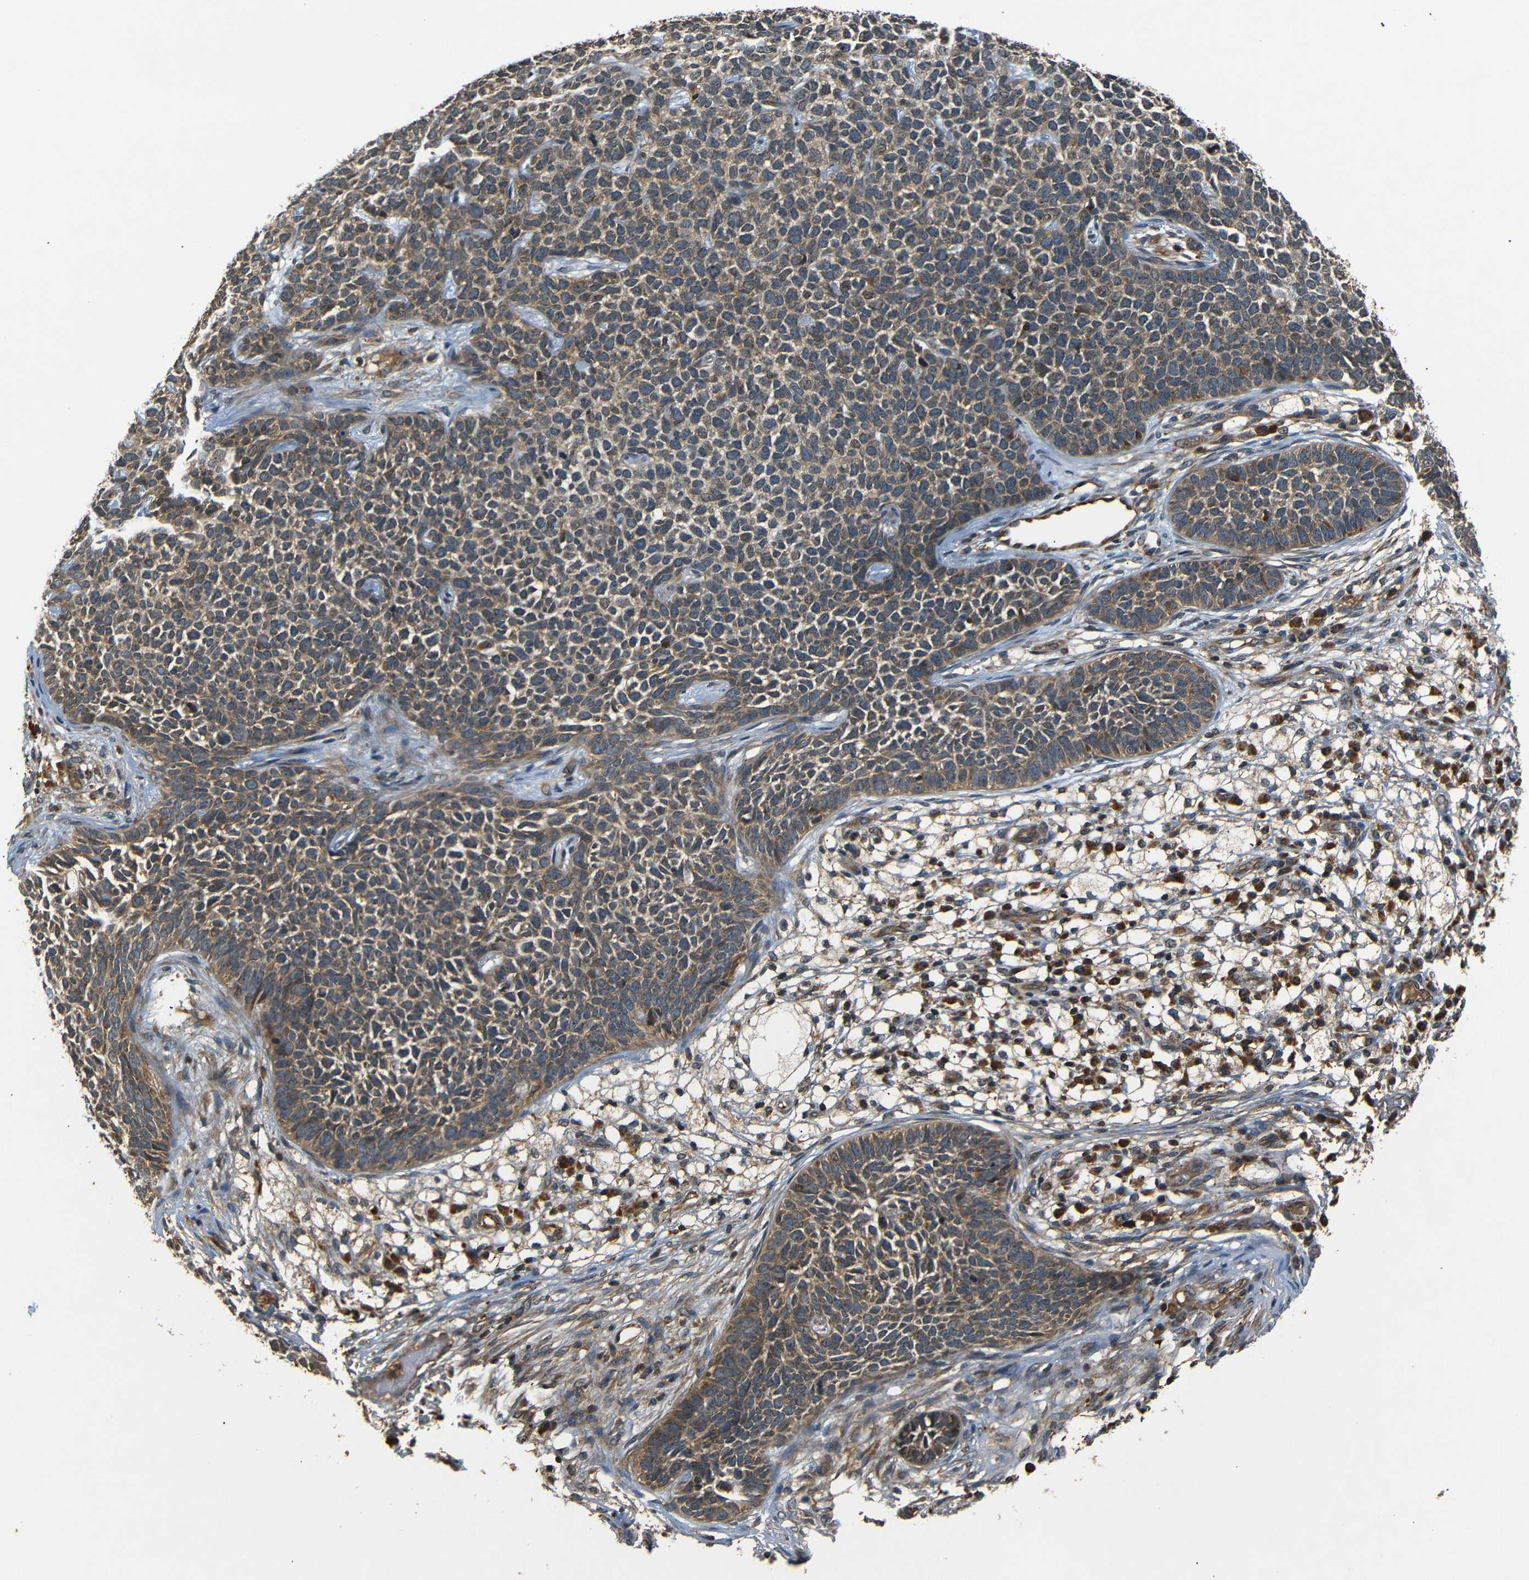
{"staining": {"intensity": "weak", "quantity": ">75%", "location": "cytoplasmic/membranous"}, "tissue": "skin cancer", "cell_type": "Tumor cells", "image_type": "cancer", "snomed": [{"axis": "morphology", "description": "Basal cell carcinoma"}, {"axis": "topography", "description": "Skin"}], "caption": "Immunohistochemistry (DAB) staining of skin cancer (basal cell carcinoma) demonstrates weak cytoplasmic/membranous protein expression in about >75% of tumor cells. (DAB (3,3'-diaminobenzidine) = brown stain, brightfield microscopy at high magnification).", "gene": "TANK", "patient": {"sex": "female", "age": 84}}